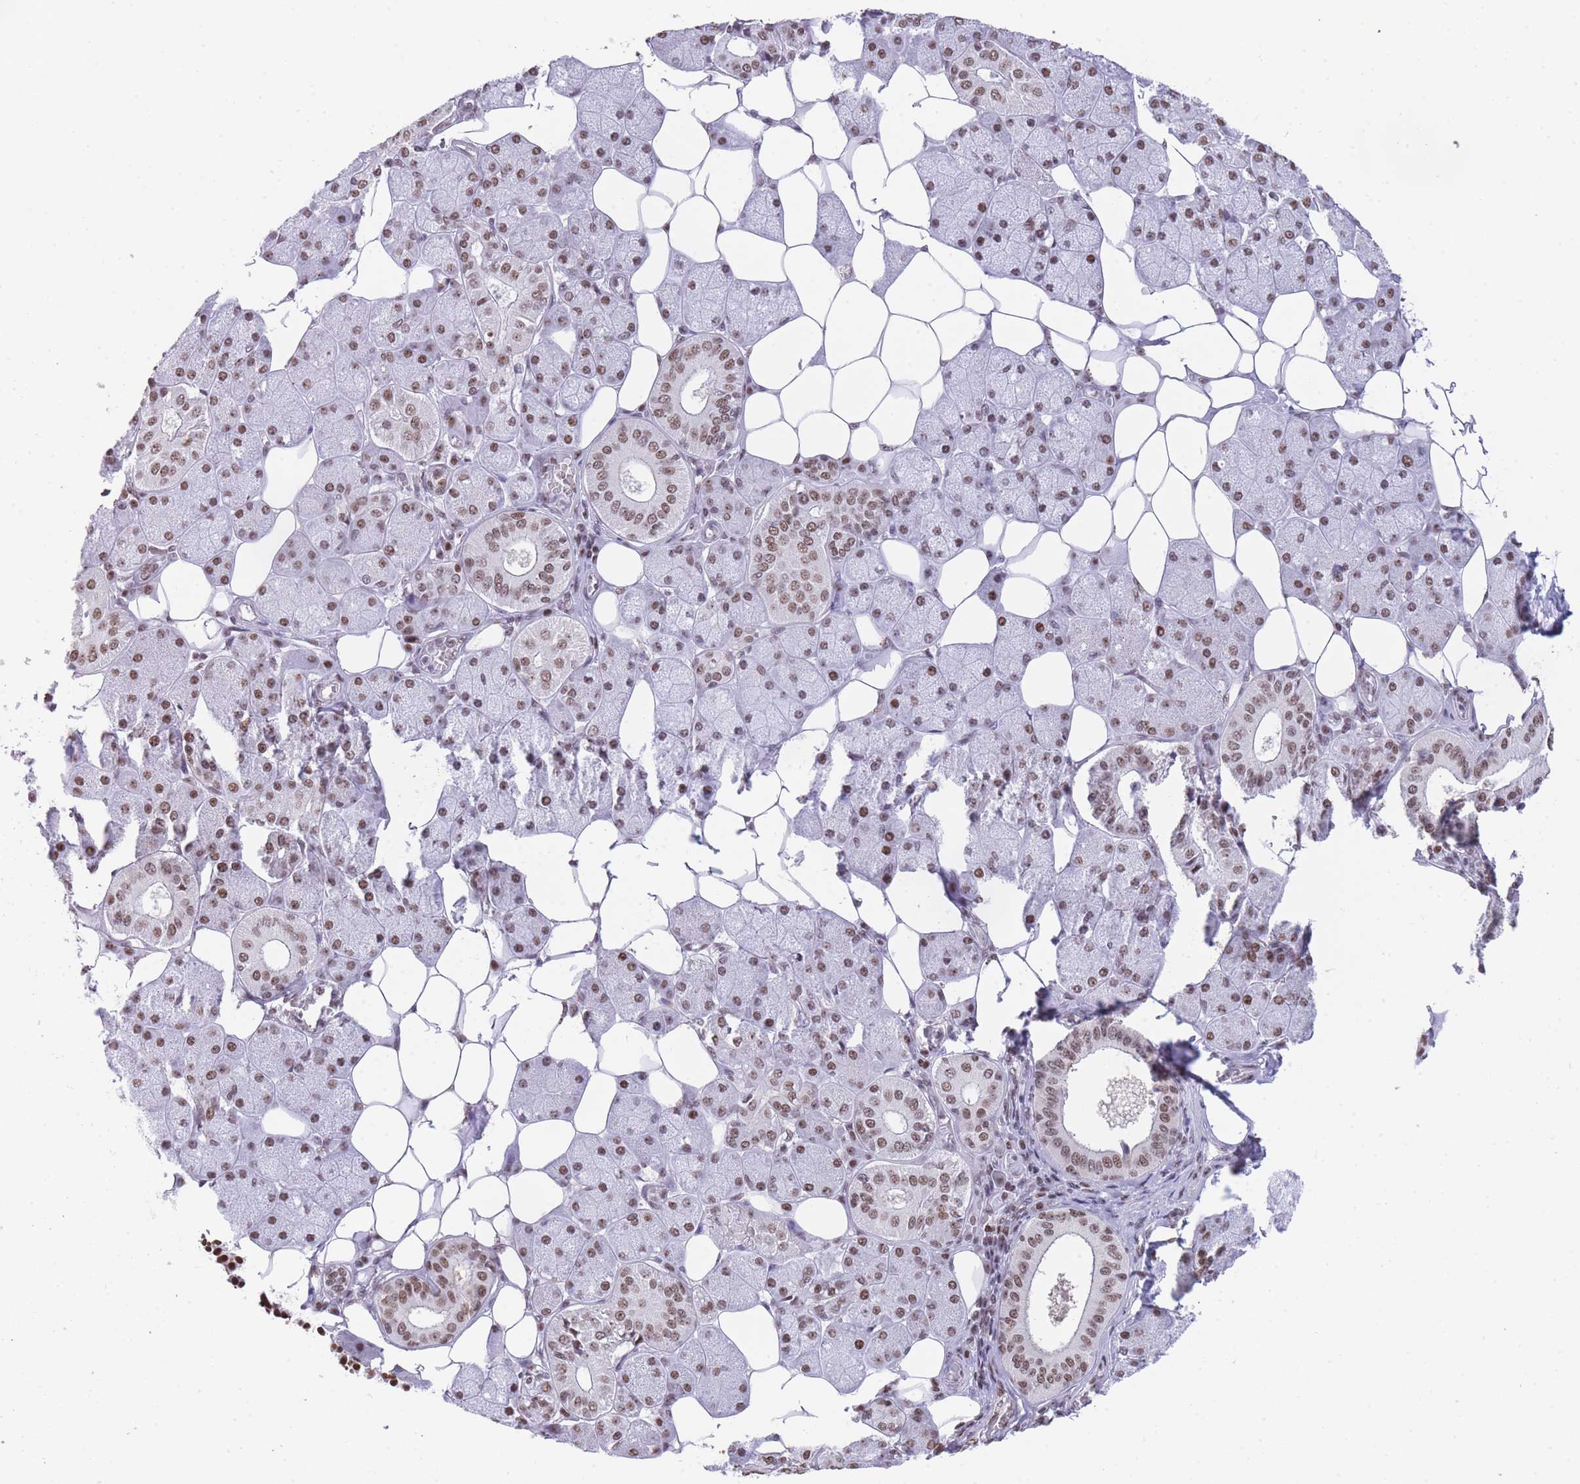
{"staining": {"intensity": "strong", "quantity": "25%-75%", "location": "nuclear"}, "tissue": "salivary gland", "cell_type": "Glandular cells", "image_type": "normal", "snomed": [{"axis": "morphology", "description": "Squamous cell carcinoma, NOS"}, {"axis": "topography", "description": "Skin"}, {"axis": "topography", "description": "Head-Neck"}], "caption": "Protein staining demonstrates strong nuclear expression in about 25%-75% of glandular cells in normal salivary gland.", "gene": "EVC2", "patient": {"sex": "male", "age": 80}}